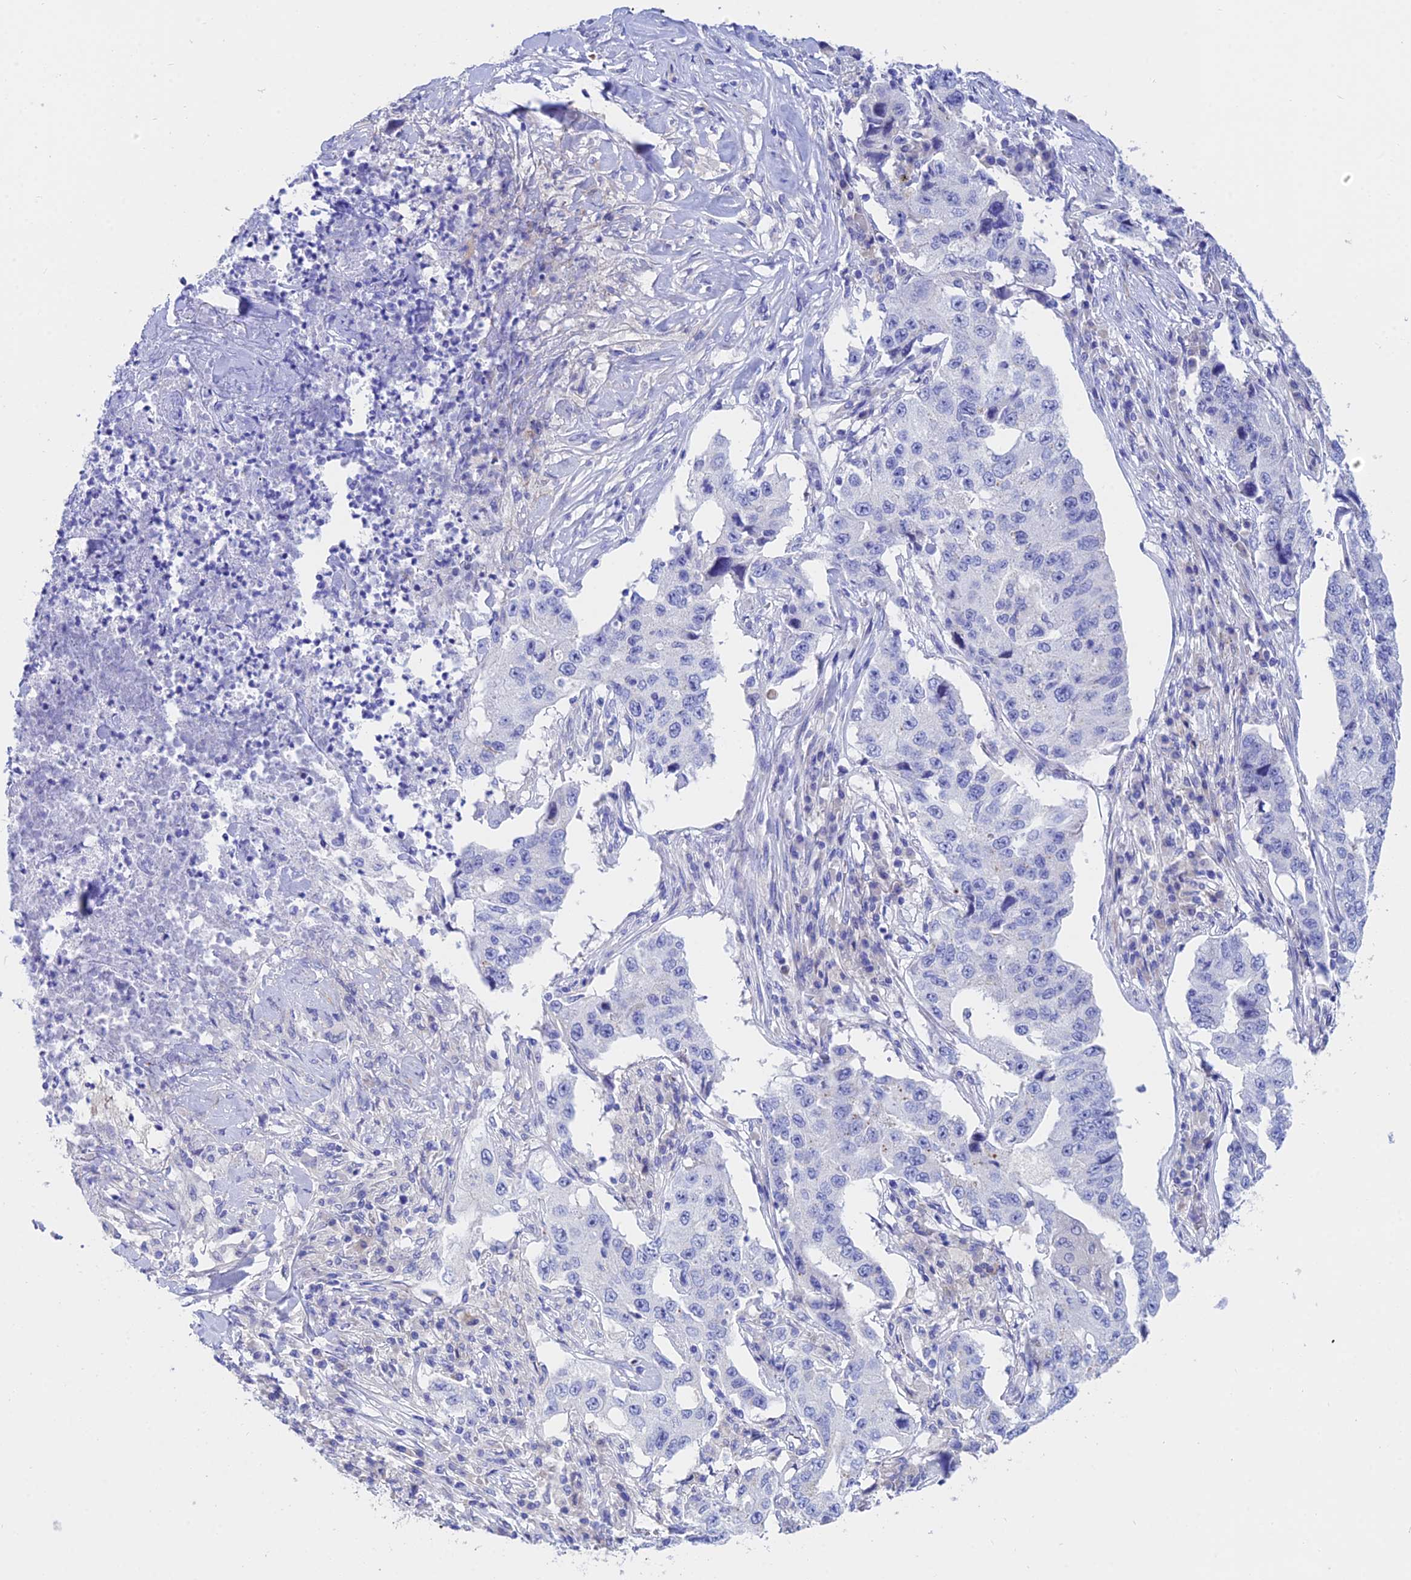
{"staining": {"intensity": "negative", "quantity": "none", "location": "none"}, "tissue": "lung cancer", "cell_type": "Tumor cells", "image_type": "cancer", "snomed": [{"axis": "morphology", "description": "Adenocarcinoma, NOS"}, {"axis": "topography", "description": "Lung"}], "caption": "A high-resolution histopathology image shows immunohistochemistry staining of lung adenocarcinoma, which shows no significant positivity in tumor cells.", "gene": "CEP41", "patient": {"sex": "female", "age": 51}}